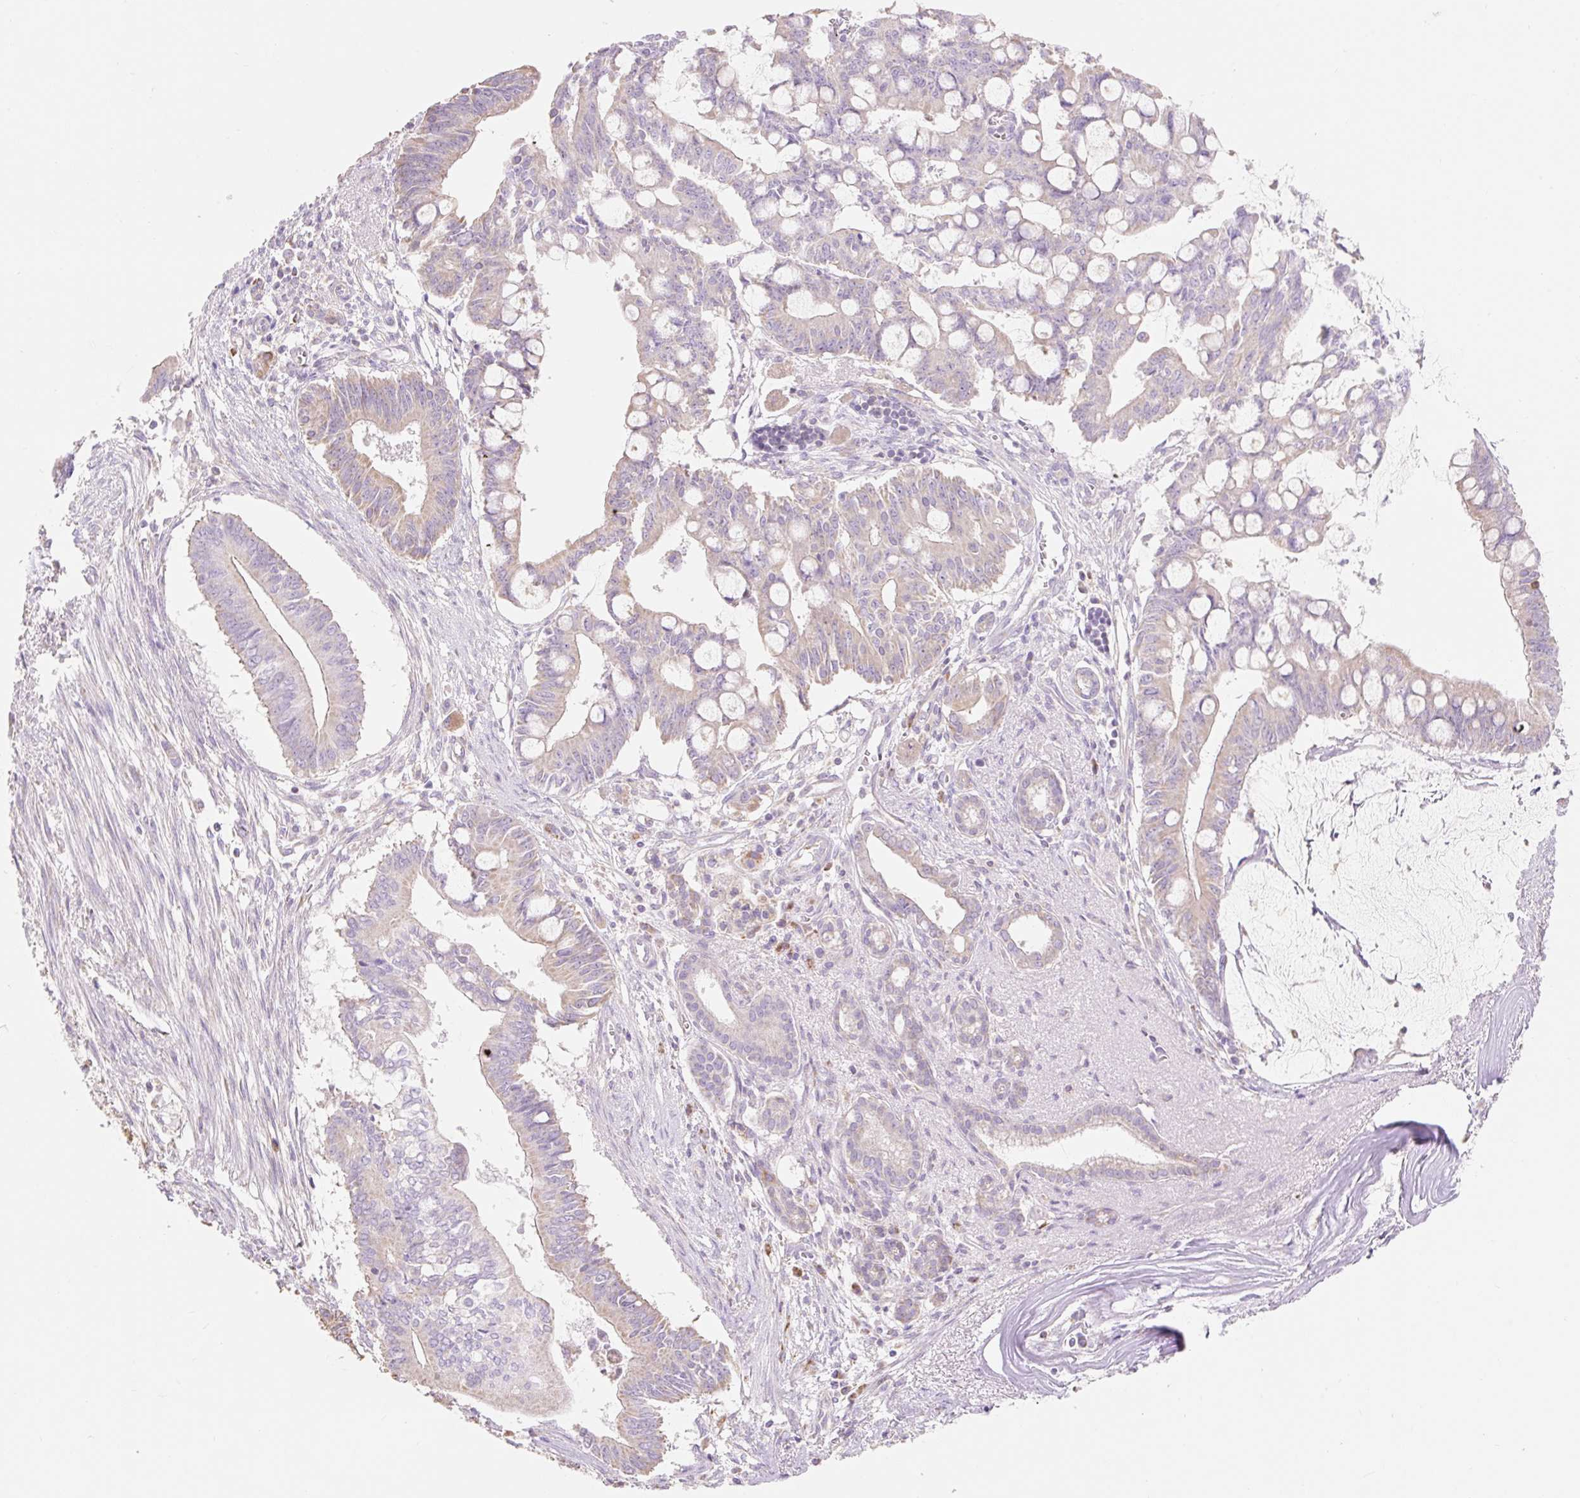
{"staining": {"intensity": "negative", "quantity": "none", "location": "none"}, "tissue": "pancreatic cancer", "cell_type": "Tumor cells", "image_type": "cancer", "snomed": [{"axis": "morphology", "description": "Adenocarcinoma, NOS"}, {"axis": "topography", "description": "Pancreas"}], "caption": "Adenocarcinoma (pancreatic) stained for a protein using immunohistochemistry exhibits no expression tumor cells.", "gene": "DHX35", "patient": {"sex": "male", "age": 68}}